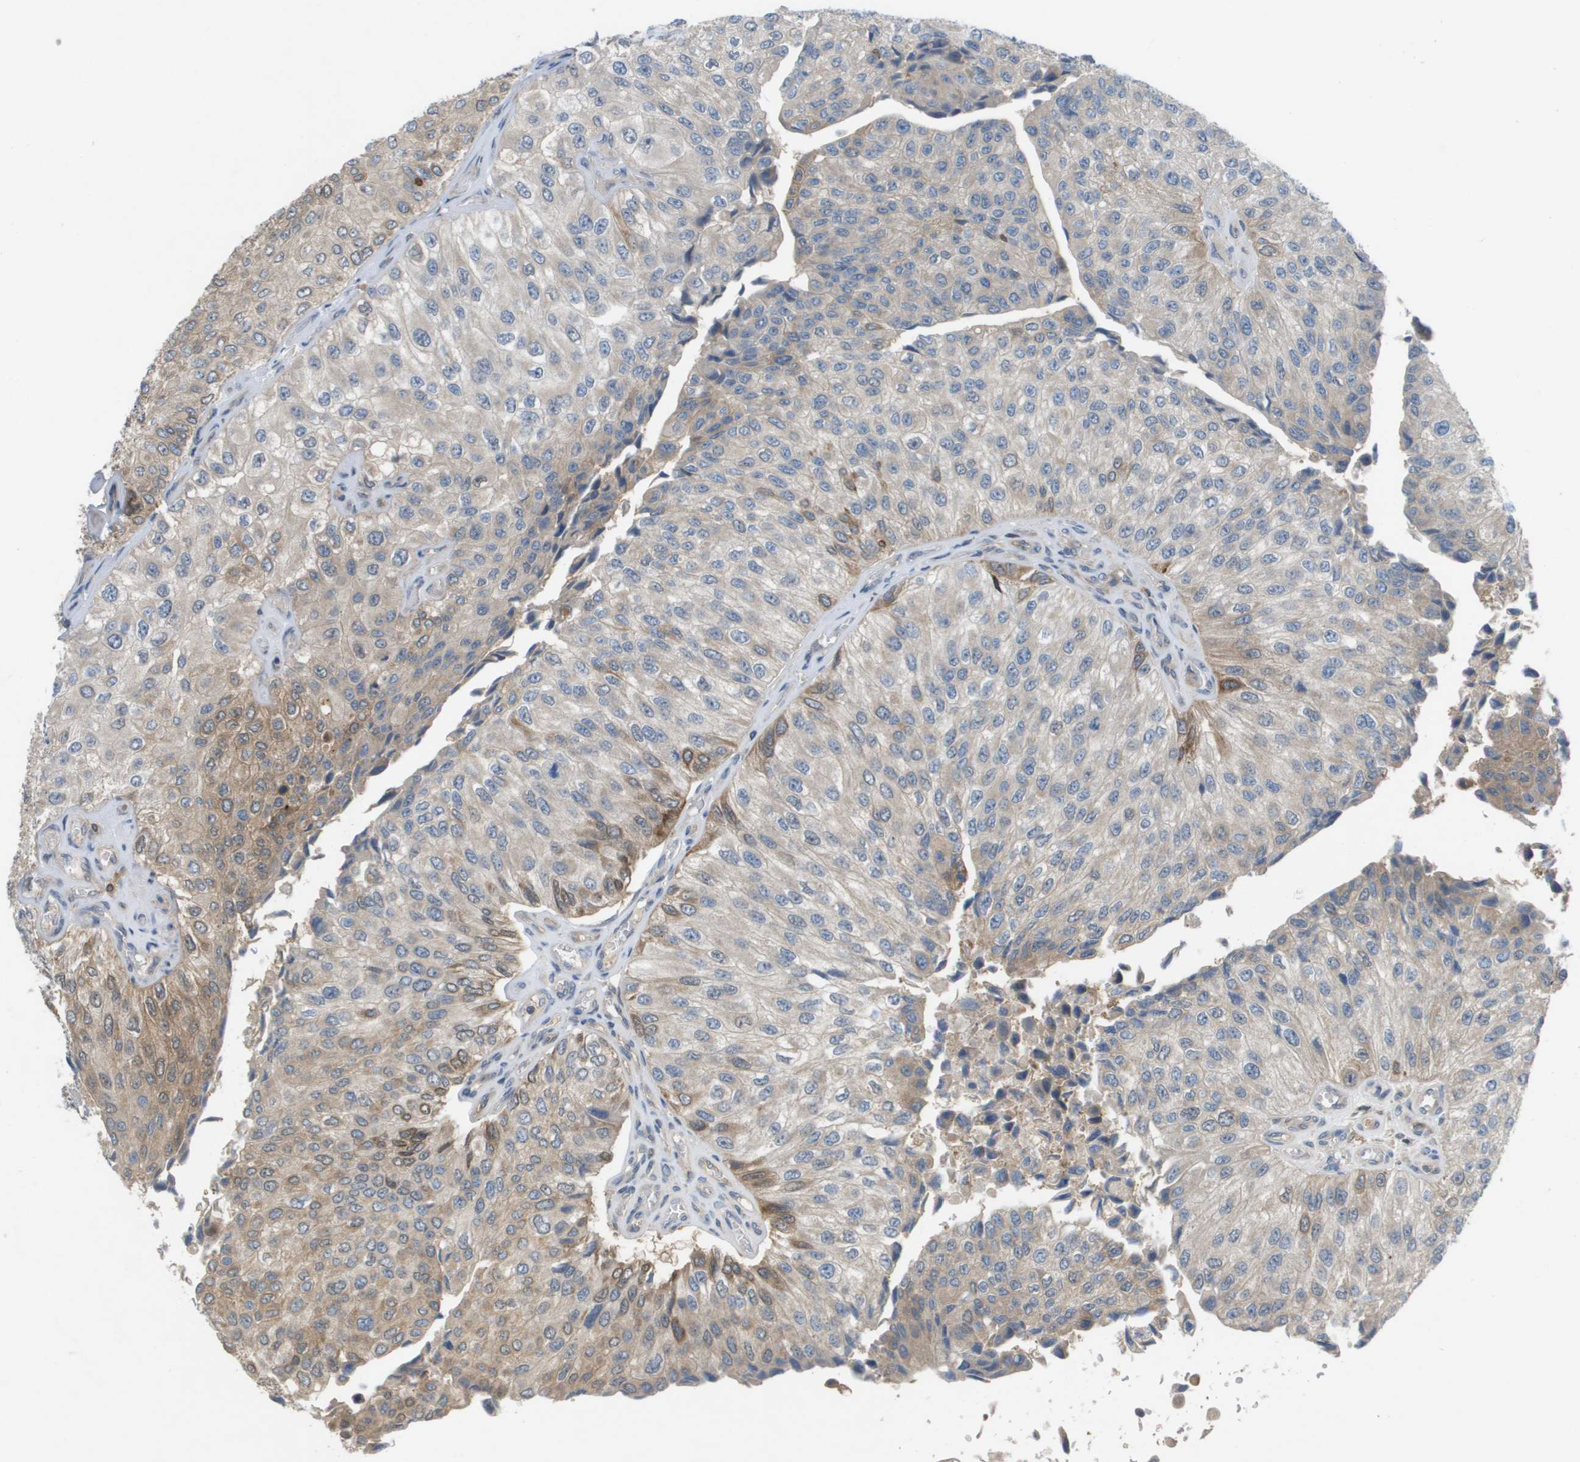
{"staining": {"intensity": "moderate", "quantity": "<25%", "location": "cytoplasmic/membranous"}, "tissue": "urothelial cancer", "cell_type": "Tumor cells", "image_type": "cancer", "snomed": [{"axis": "morphology", "description": "Urothelial carcinoma, High grade"}, {"axis": "topography", "description": "Kidney"}, {"axis": "topography", "description": "Urinary bladder"}], "caption": "IHC of human urothelial carcinoma (high-grade) shows low levels of moderate cytoplasmic/membranous positivity in about <25% of tumor cells.", "gene": "PALD1", "patient": {"sex": "male", "age": 77}}